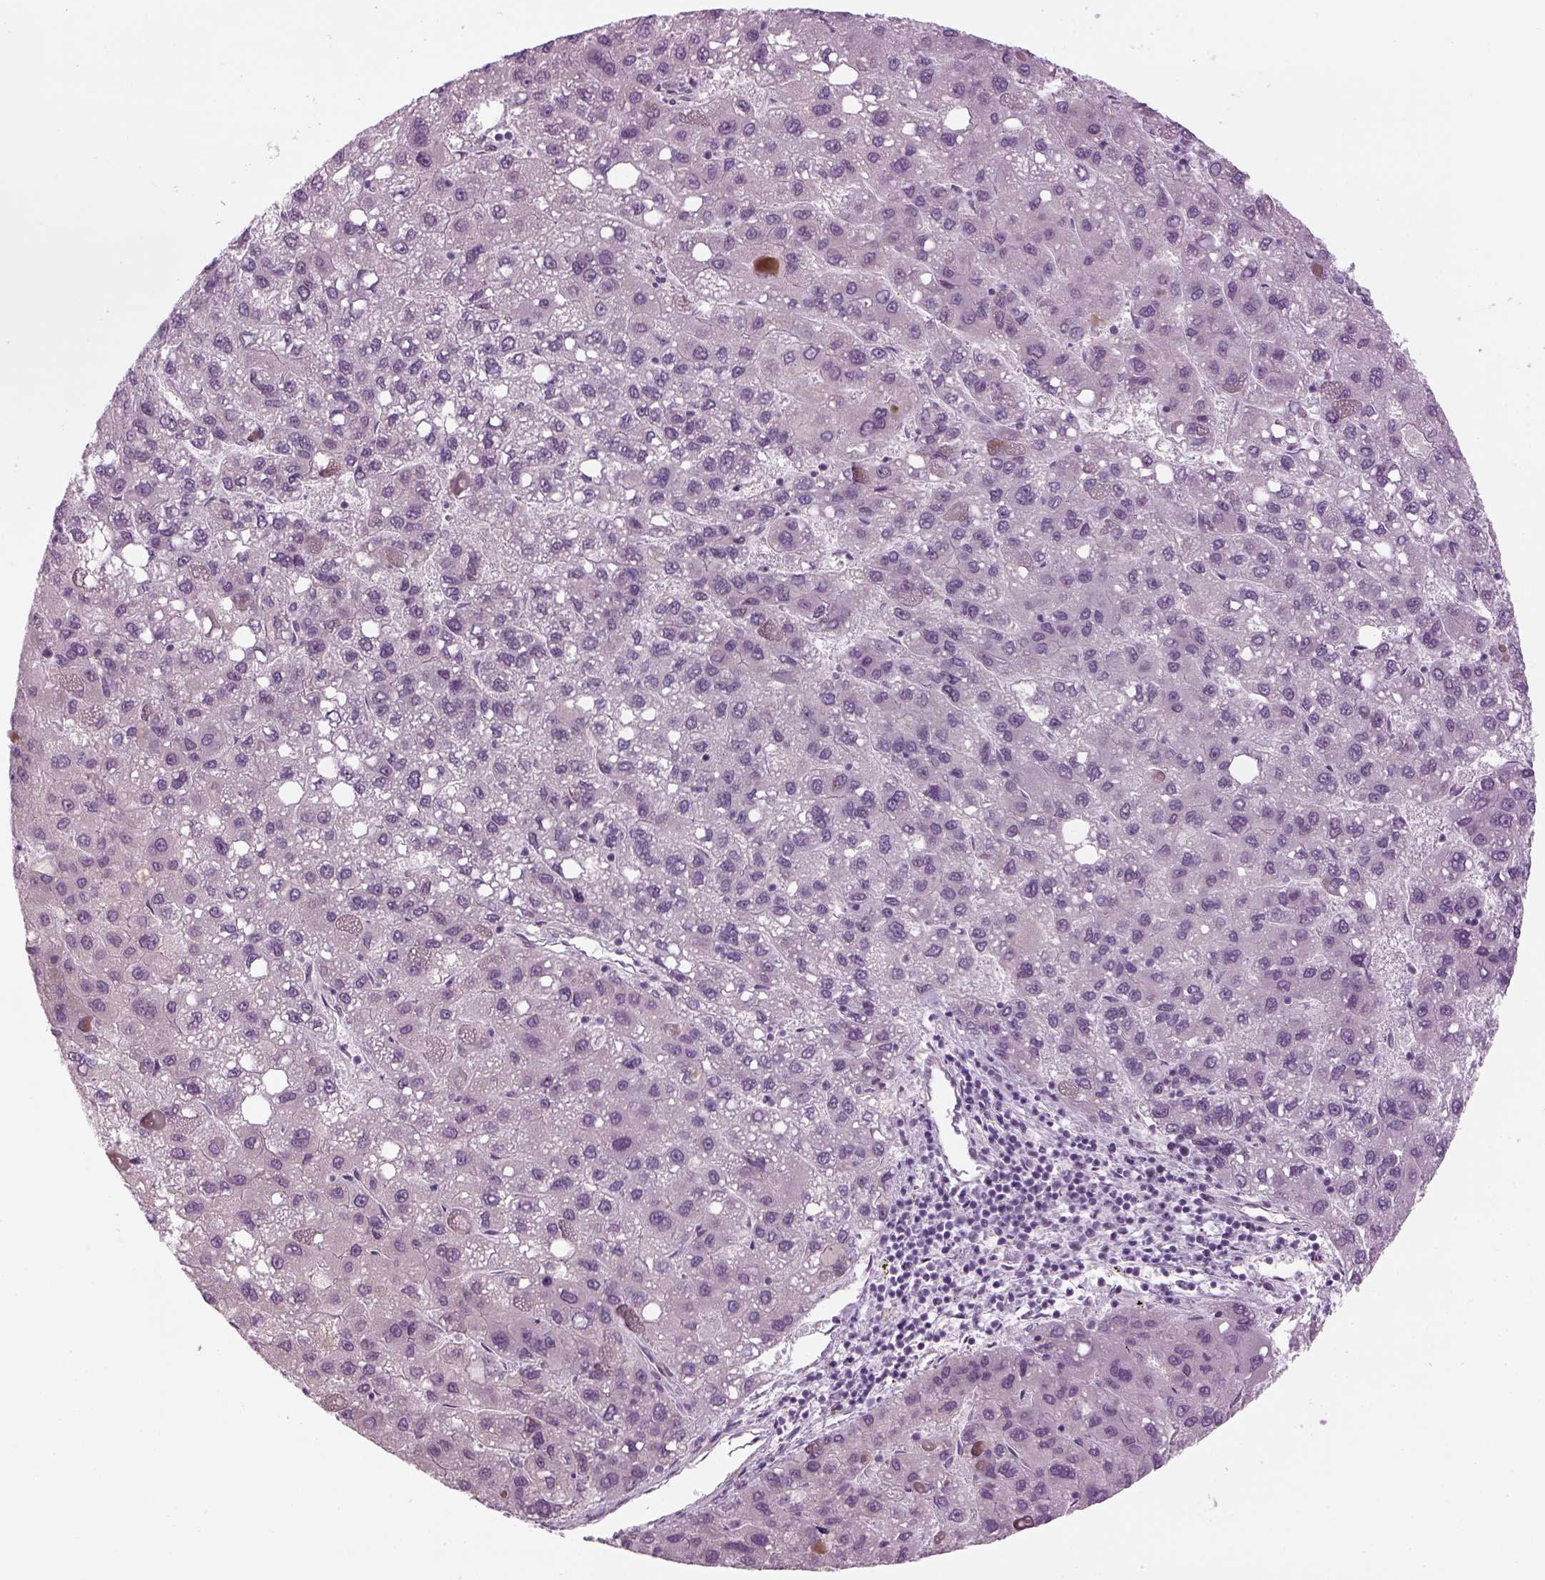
{"staining": {"intensity": "negative", "quantity": "none", "location": "none"}, "tissue": "liver cancer", "cell_type": "Tumor cells", "image_type": "cancer", "snomed": [{"axis": "morphology", "description": "Carcinoma, Hepatocellular, NOS"}, {"axis": "topography", "description": "Liver"}], "caption": "Photomicrograph shows no significant protein expression in tumor cells of hepatocellular carcinoma (liver).", "gene": "LRRIQ3", "patient": {"sex": "female", "age": 82}}